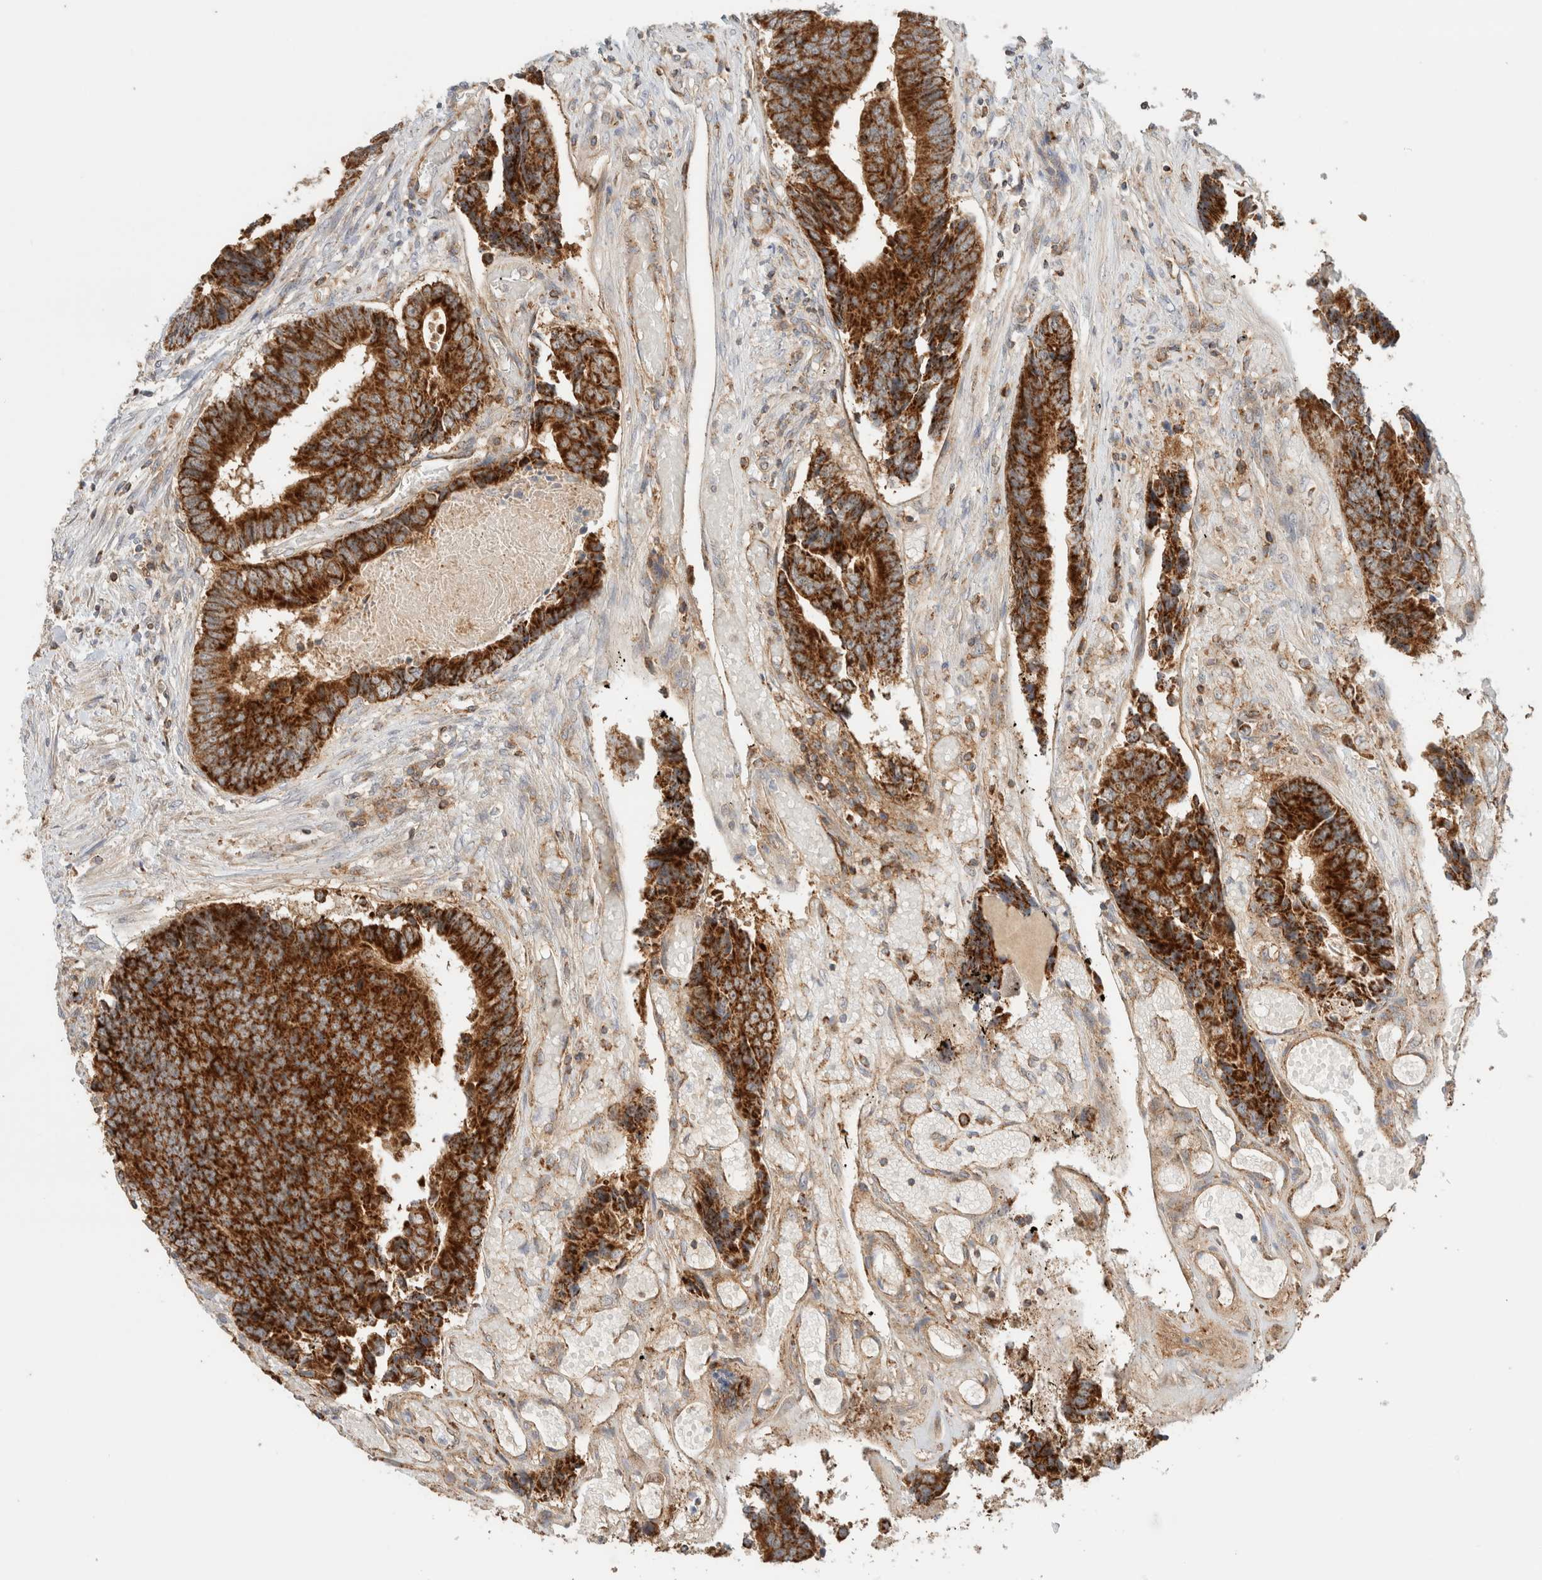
{"staining": {"intensity": "strong", "quantity": ">75%", "location": "cytoplasmic/membranous"}, "tissue": "colorectal cancer", "cell_type": "Tumor cells", "image_type": "cancer", "snomed": [{"axis": "morphology", "description": "Adenocarcinoma, NOS"}, {"axis": "topography", "description": "Rectum"}], "caption": "Human colorectal cancer (adenocarcinoma) stained with a protein marker shows strong staining in tumor cells.", "gene": "MRM3", "patient": {"sex": "male", "age": 84}}